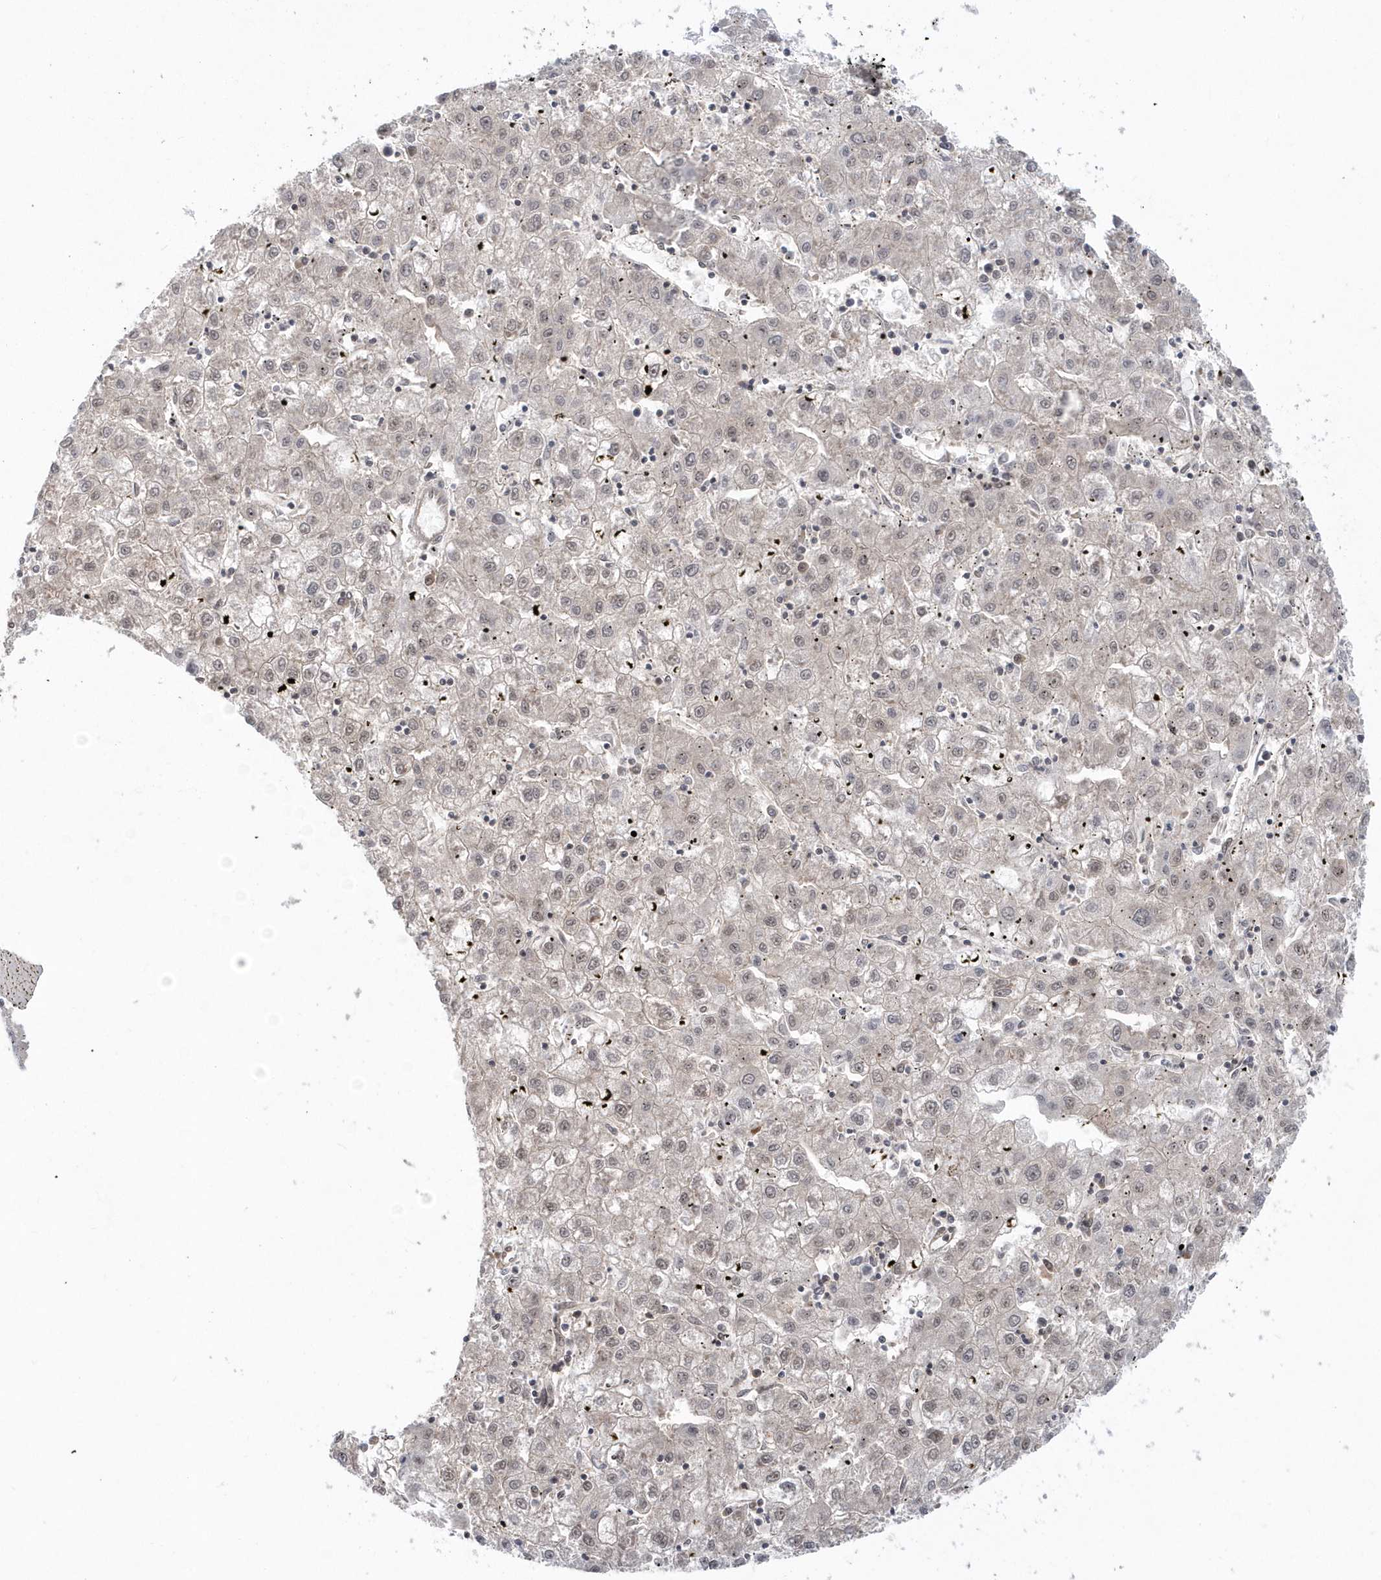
{"staining": {"intensity": "weak", "quantity": "25%-75%", "location": "nuclear"}, "tissue": "liver cancer", "cell_type": "Tumor cells", "image_type": "cancer", "snomed": [{"axis": "morphology", "description": "Carcinoma, Hepatocellular, NOS"}, {"axis": "topography", "description": "Liver"}], "caption": "Approximately 25%-75% of tumor cells in human liver cancer demonstrate weak nuclear protein positivity as visualized by brown immunohistochemical staining.", "gene": "SEPHS1", "patient": {"sex": "male", "age": 72}}